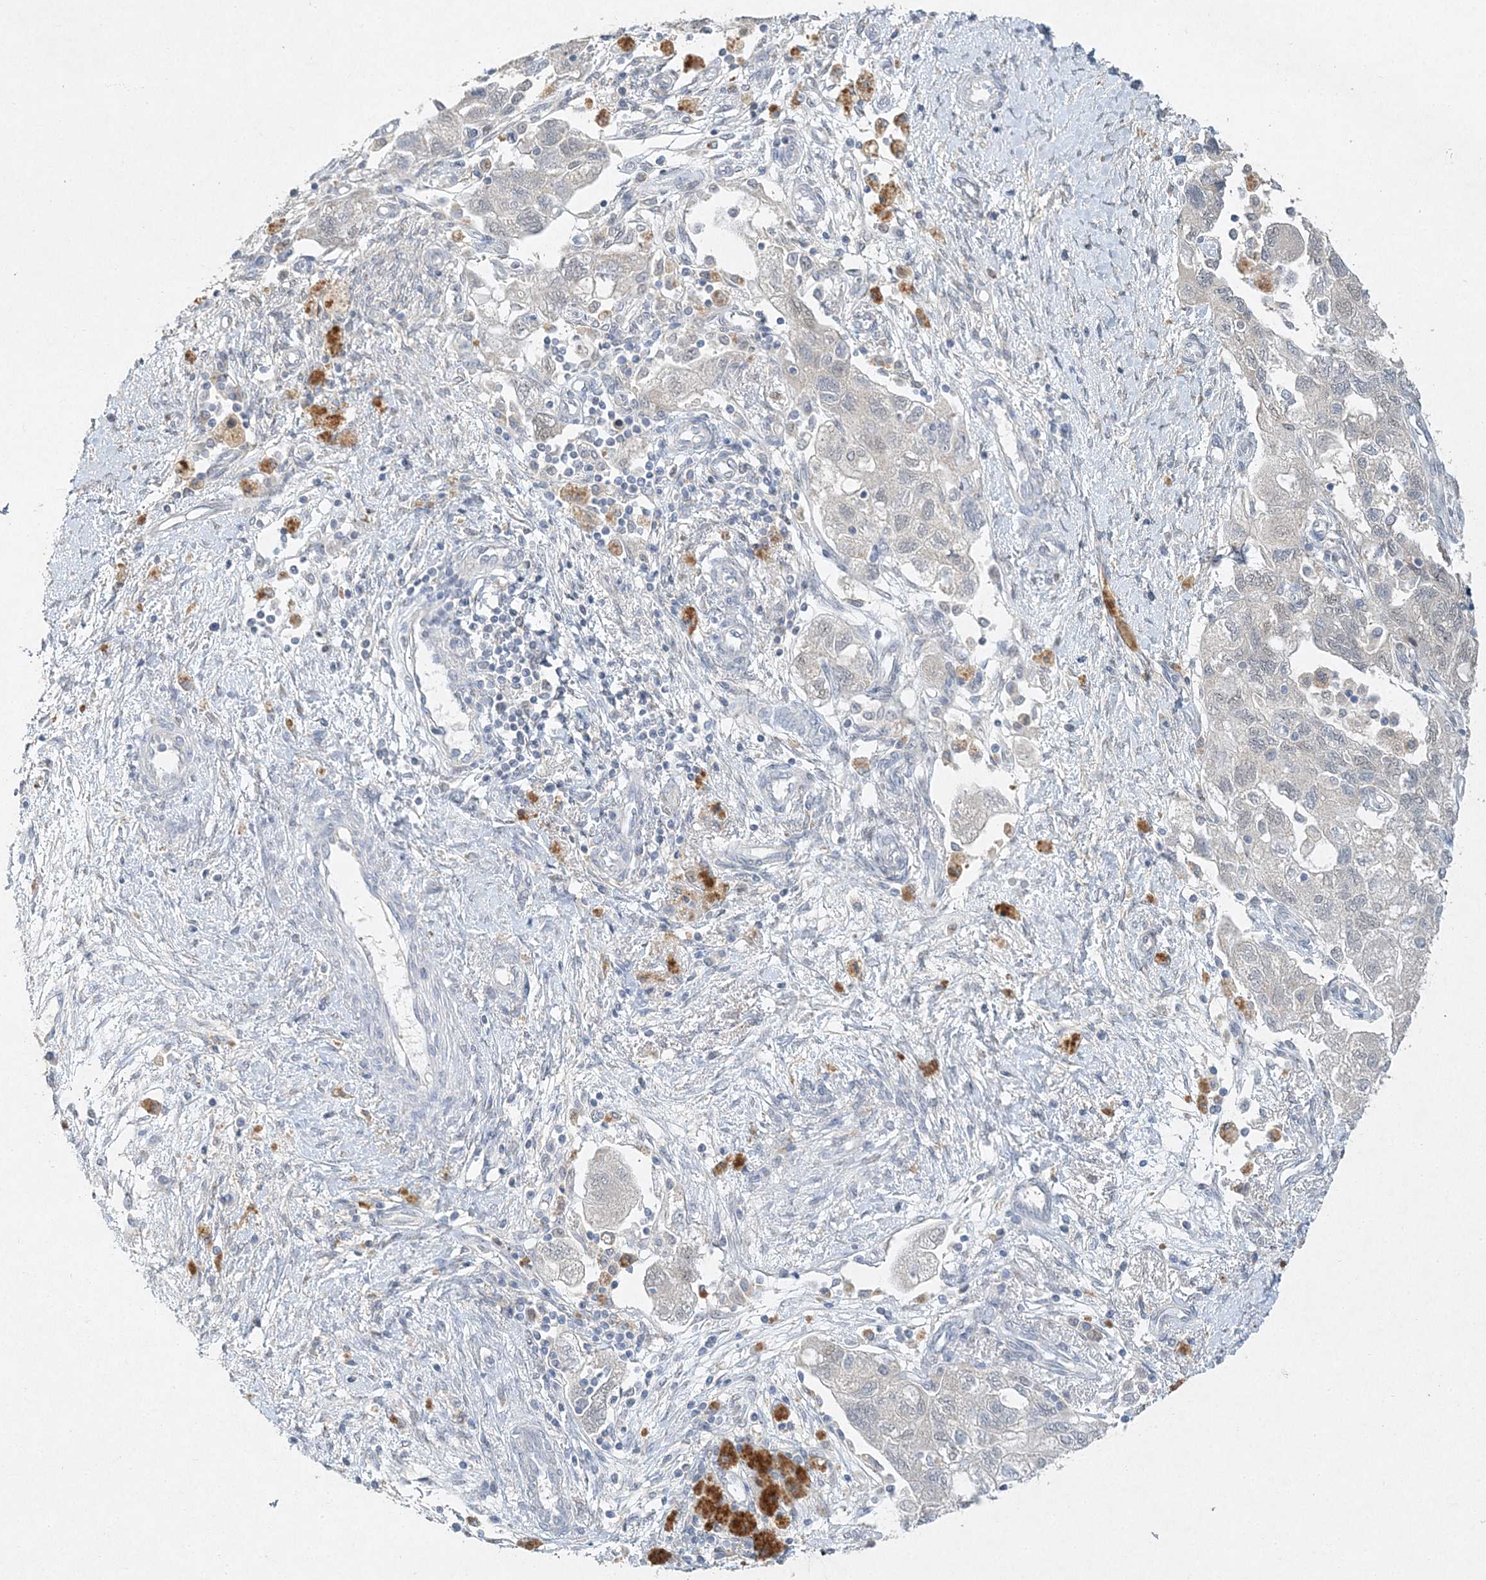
{"staining": {"intensity": "negative", "quantity": "none", "location": "none"}, "tissue": "ovarian cancer", "cell_type": "Tumor cells", "image_type": "cancer", "snomed": [{"axis": "morphology", "description": "Carcinoma, NOS"}, {"axis": "morphology", "description": "Cystadenocarcinoma, serous, NOS"}, {"axis": "topography", "description": "Ovary"}], "caption": "Tumor cells are negative for protein expression in human ovarian carcinoma. The staining was performed using DAB to visualize the protein expression in brown, while the nuclei were stained in blue with hematoxylin (Magnification: 20x).", "gene": "MAT2B", "patient": {"sex": "female", "age": 69}}